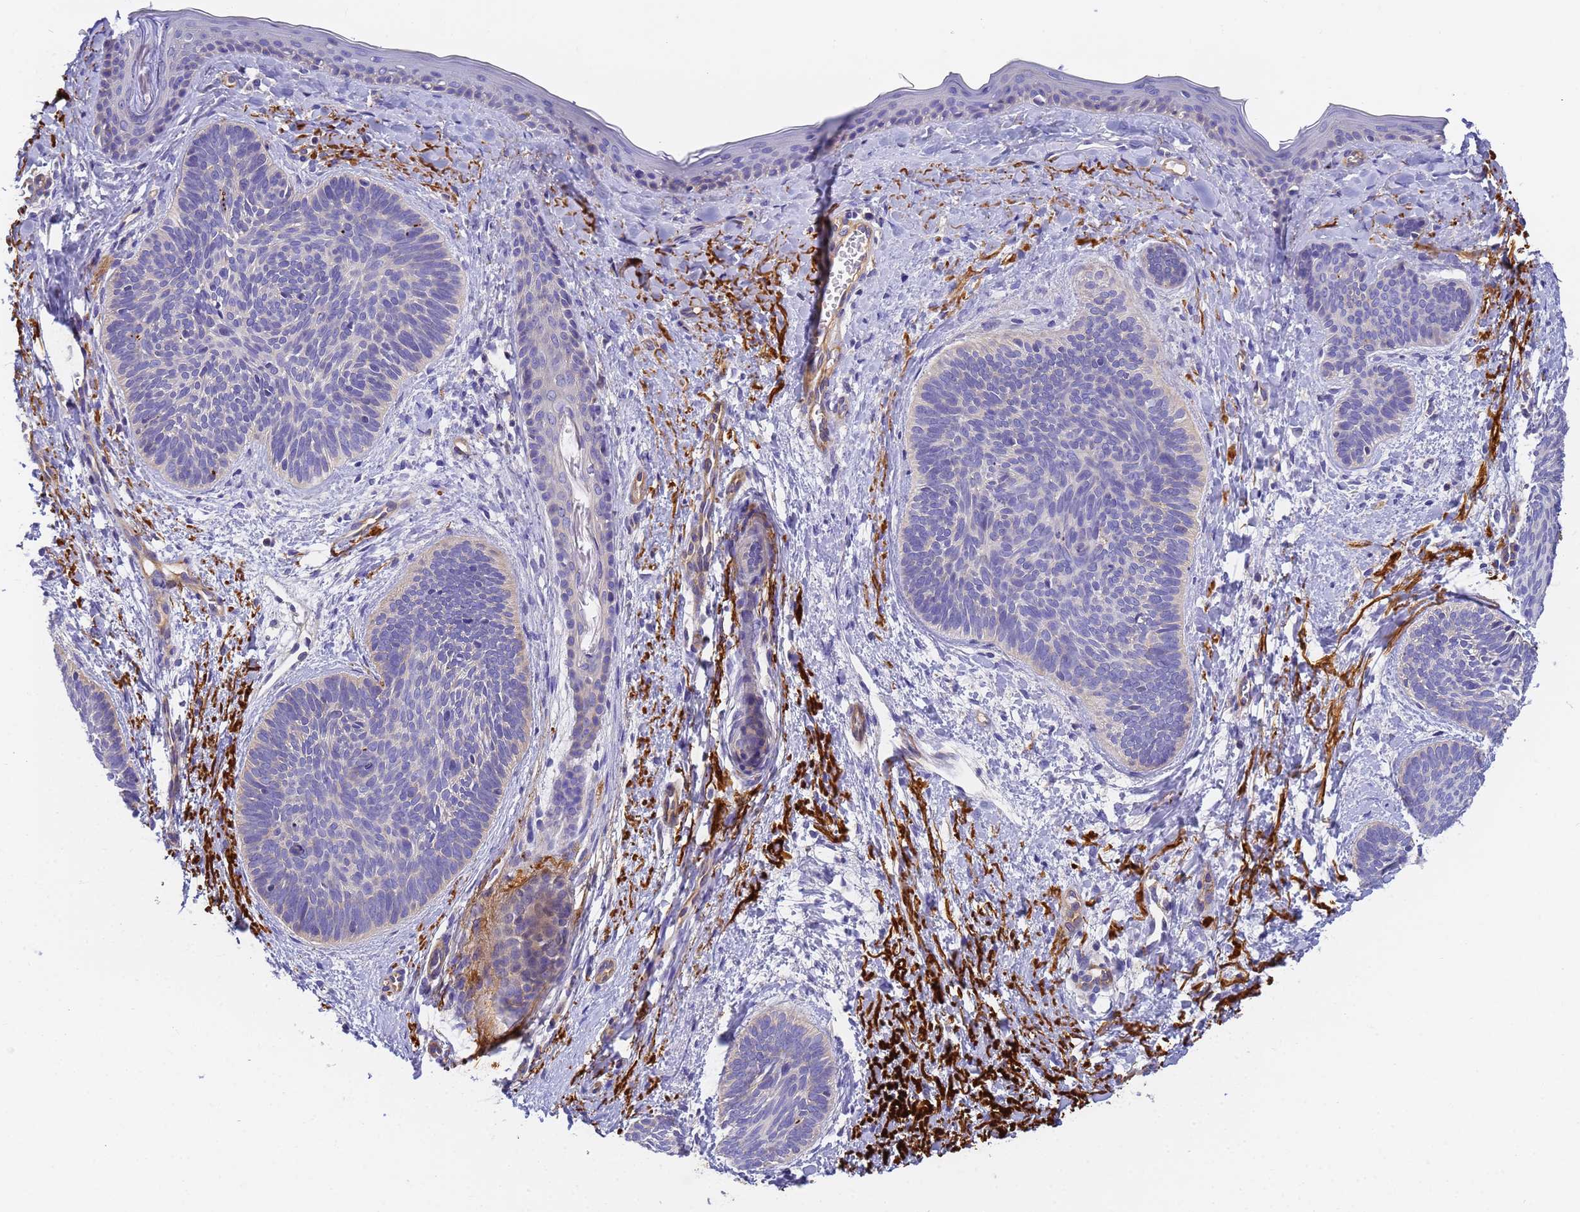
{"staining": {"intensity": "negative", "quantity": "none", "location": "none"}, "tissue": "skin cancer", "cell_type": "Tumor cells", "image_type": "cancer", "snomed": [{"axis": "morphology", "description": "Basal cell carcinoma"}, {"axis": "topography", "description": "Skin"}], "caption": "Skin cancer (basal cell carcinoma) was stained to show a protein in brown. There is no significant positivity in tumor cells.", "gene": "MYL12A", "patient": {"sex": "female", "age": 81}}